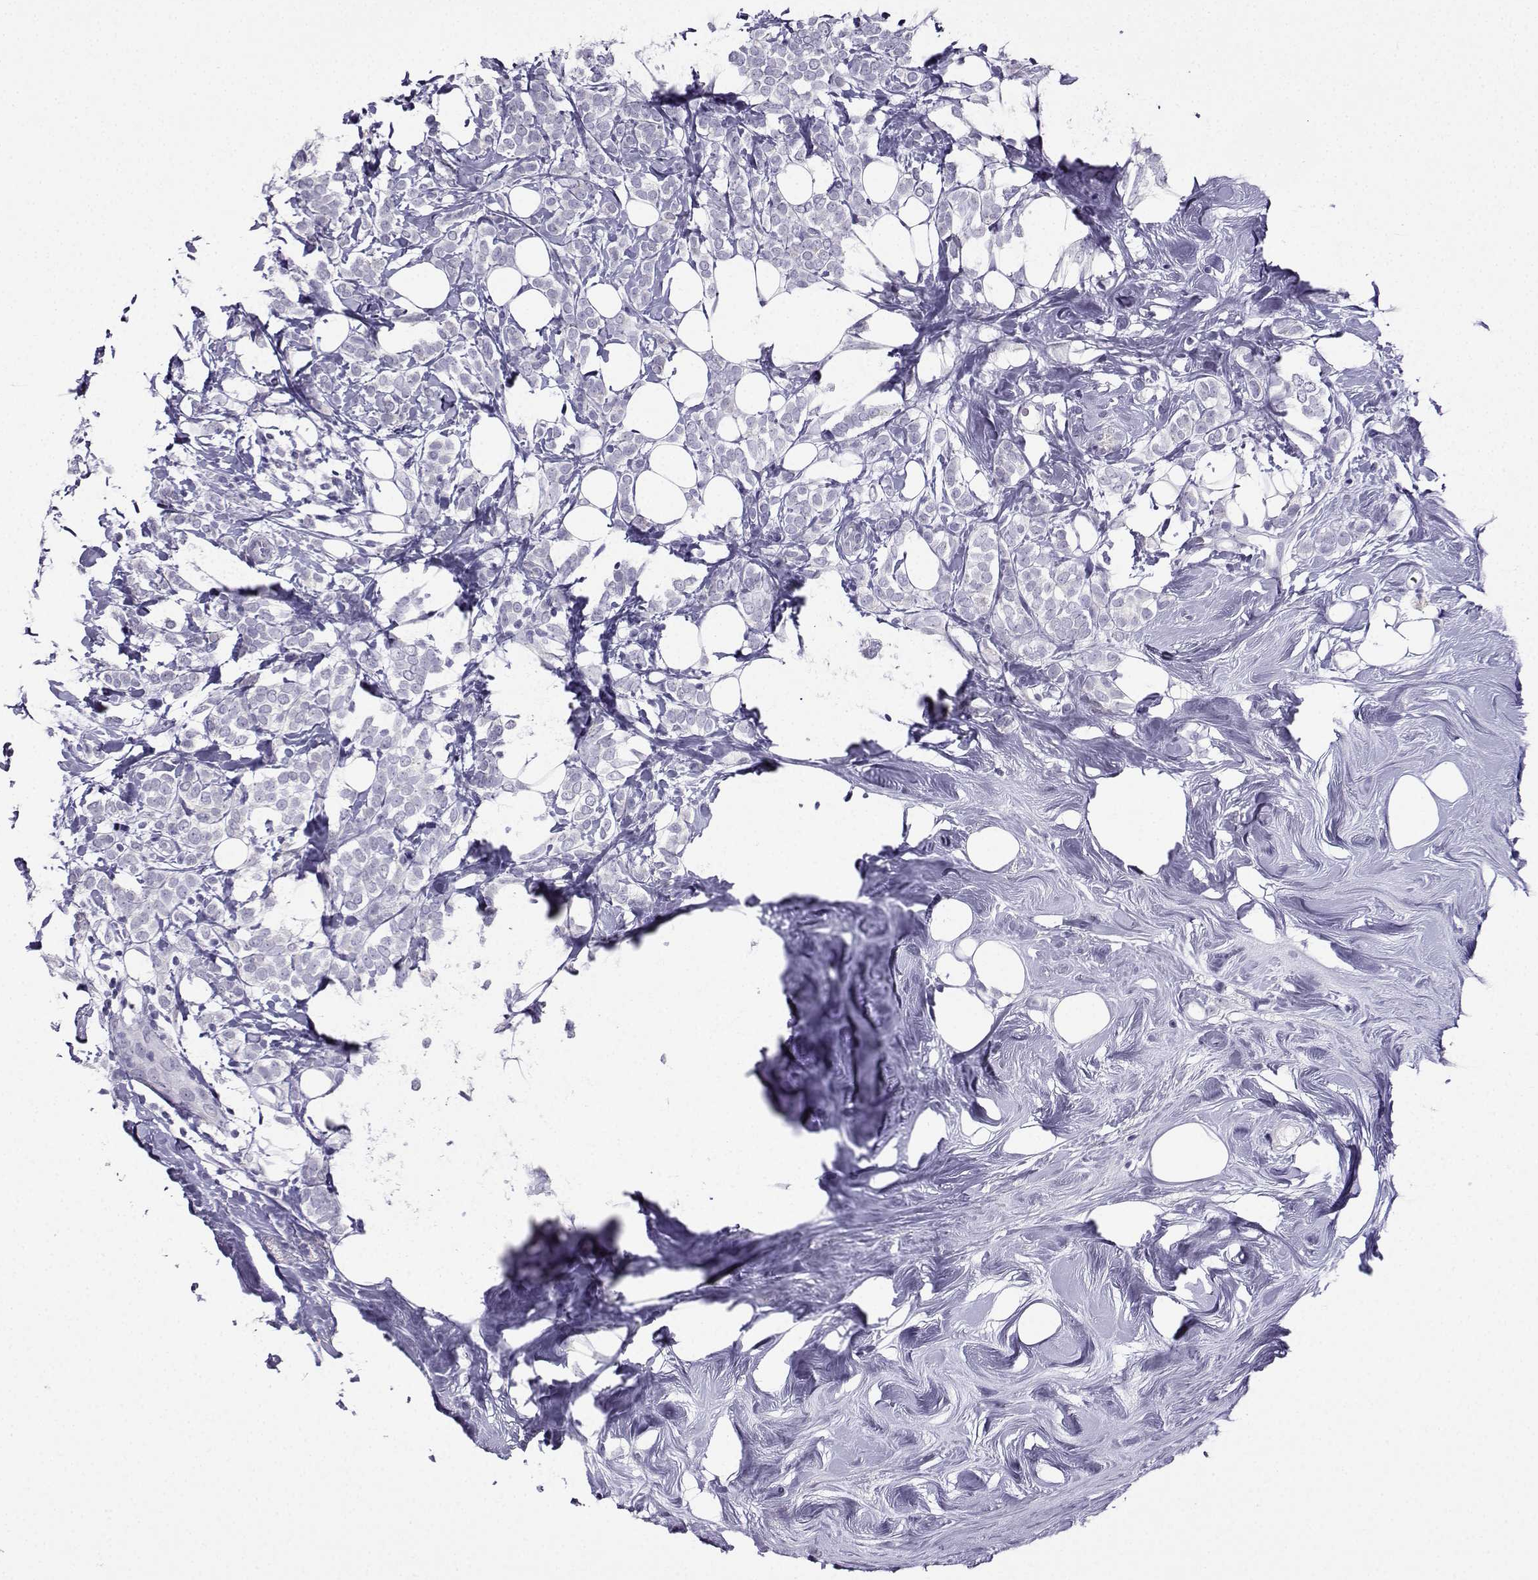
{"staining": {"intensity": "negative", "quantity": "none", "location": "none"}, "tissue": "breast cancer", "cell_type": "Tumor cells", "image_type": "cancer", "snomed": [{"axis": "morphology", "description": "Lobular carcinoma"}, {"axis": "topography", "description": "Breast"}], "caption": "Image shows no significant protein expression in tumor cells of breast cancer.", "gene": "KIF17", "patient": {"sex": "female", "age": 49}}